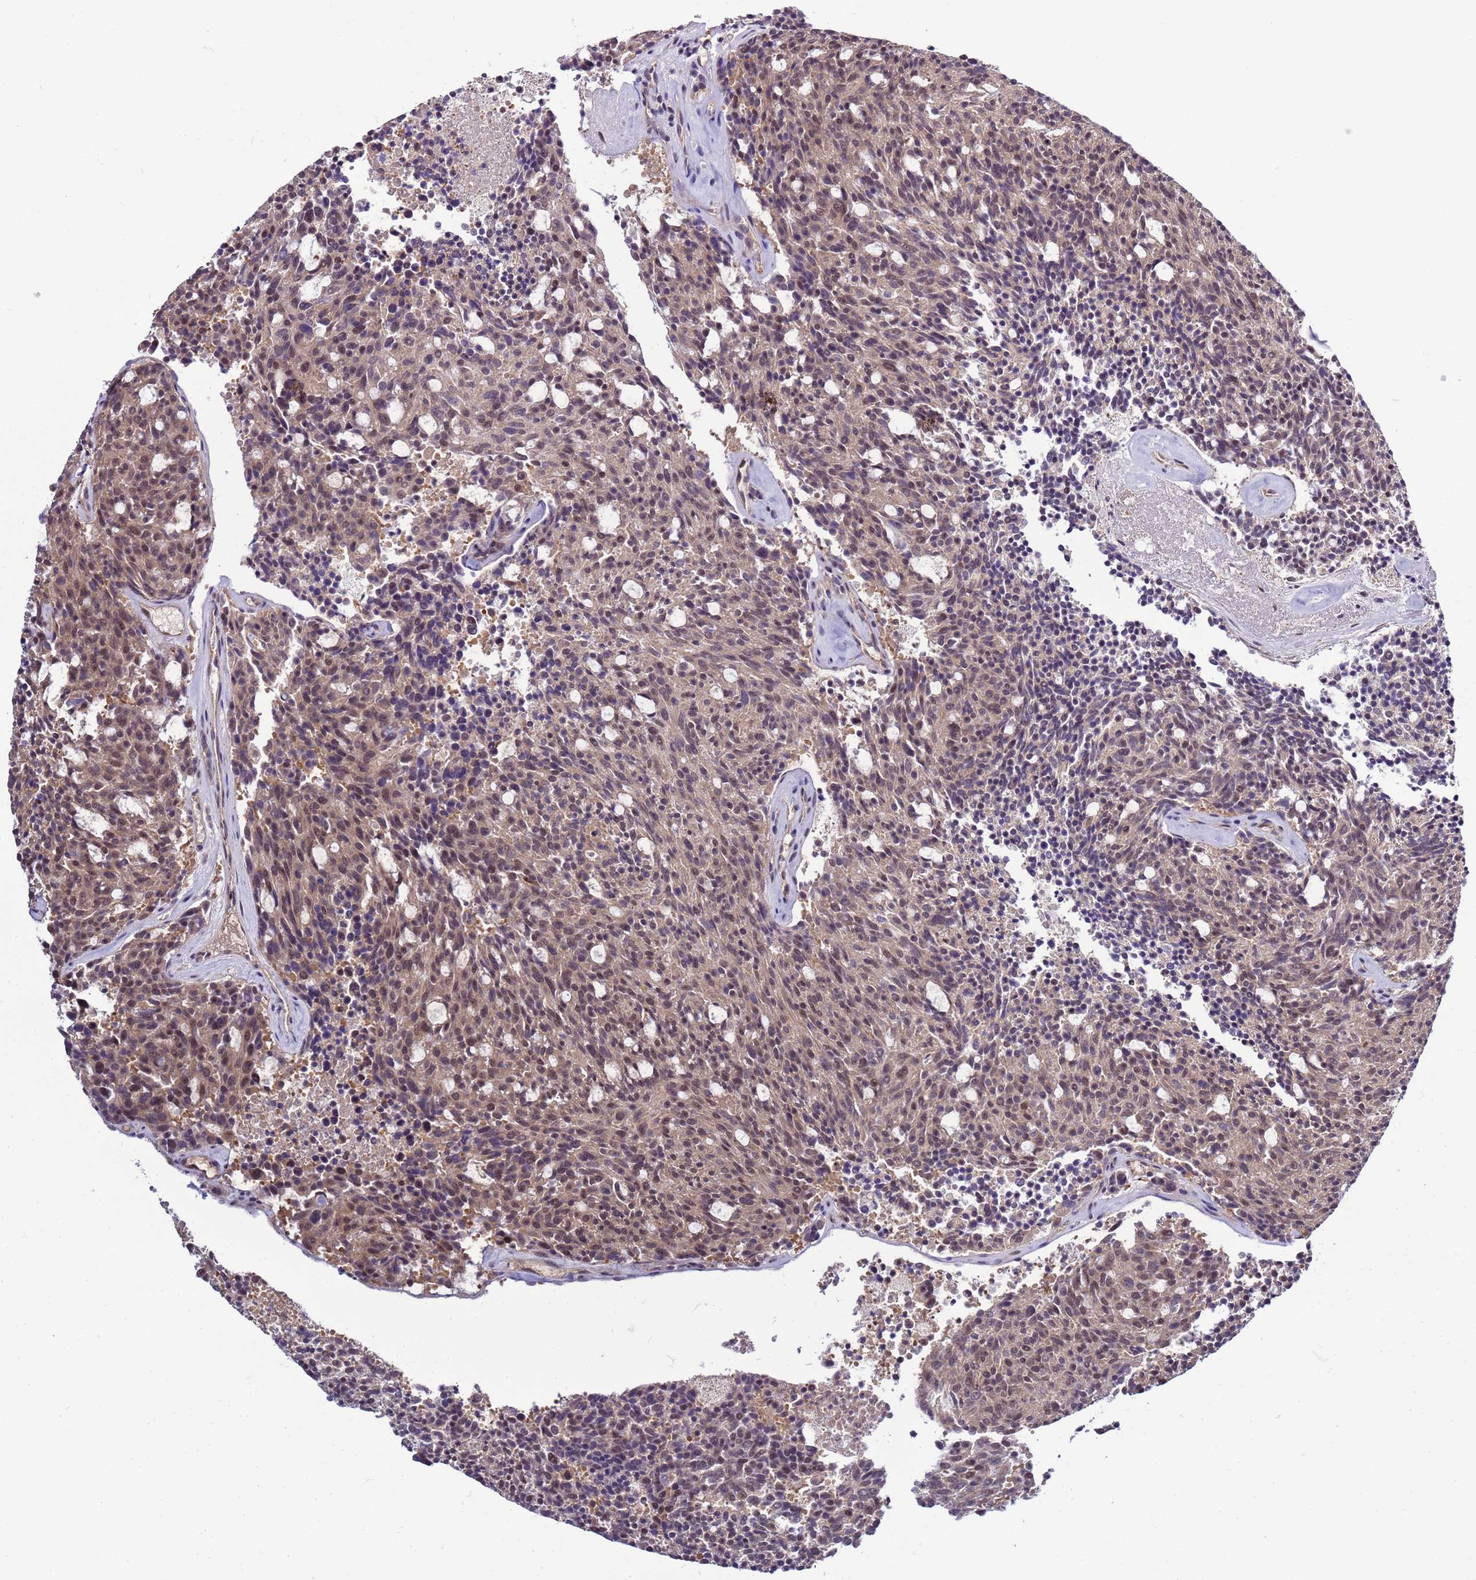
{"staining": {"intensity": "moderate", "quantity": ">75%", "location": "nuclear"}, "tissue": "carcinoid", "cell_type": "Tumor cells", "image_type": "cancer", "snomed": [{"axis": "morphology", "description": "Carcinoid, malignant, NOS"}, {"axis": "topography", "description": "Pancreas"}], "caption": "Human malignant carcinoid stained with a brown dye exhibits moderate nuclear positive expression in approximately >75% of tumor cells.", "gene": "GEN1", "patient": {"sex": "female", "age": 54}}